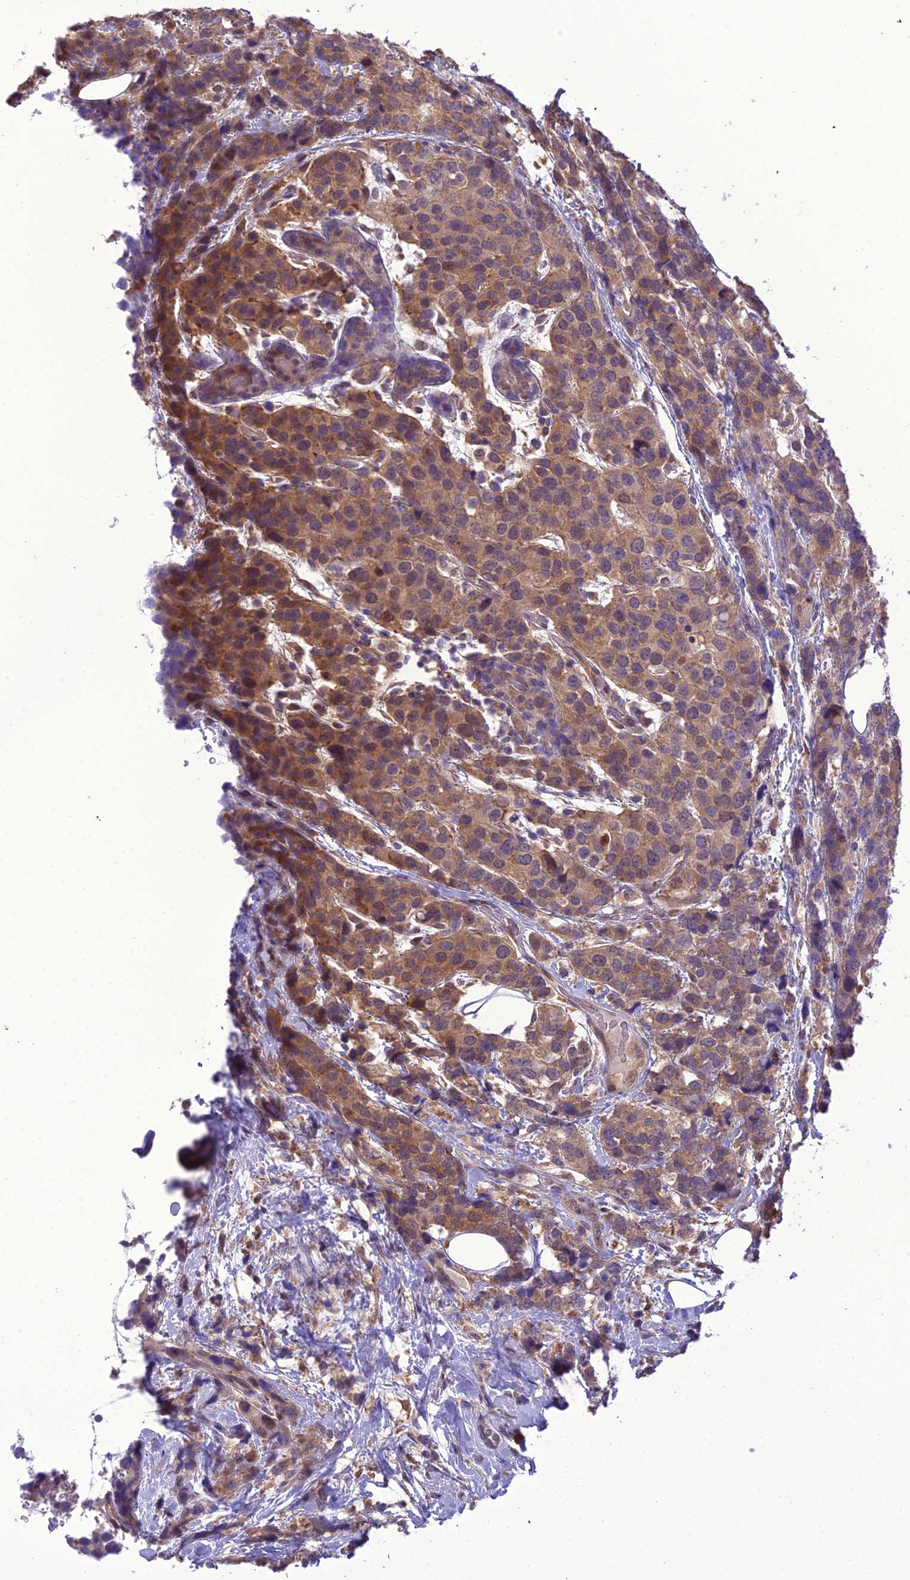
{"staining": {"intensity": "moderate", "quantity": ">75%", "location": "cytoplasmic/membranous"}, "tissue": "breast cancer", "cell_type": "Tumor cells", "image_type": "cancer", "snomed": [{"axis": "morphology", "description": "Lobular carcinoma"}, {"axis": "topography", "description": "Breast"}], "caption": "A photomicrograph of breast cancer stained for a protein reveals moderate cytoplasmic/membranous brown staining in tumor cells. Nuclei are stained in blue.", "gene": "BORCS6", "patient": {"sex": "female", "age": 59}}